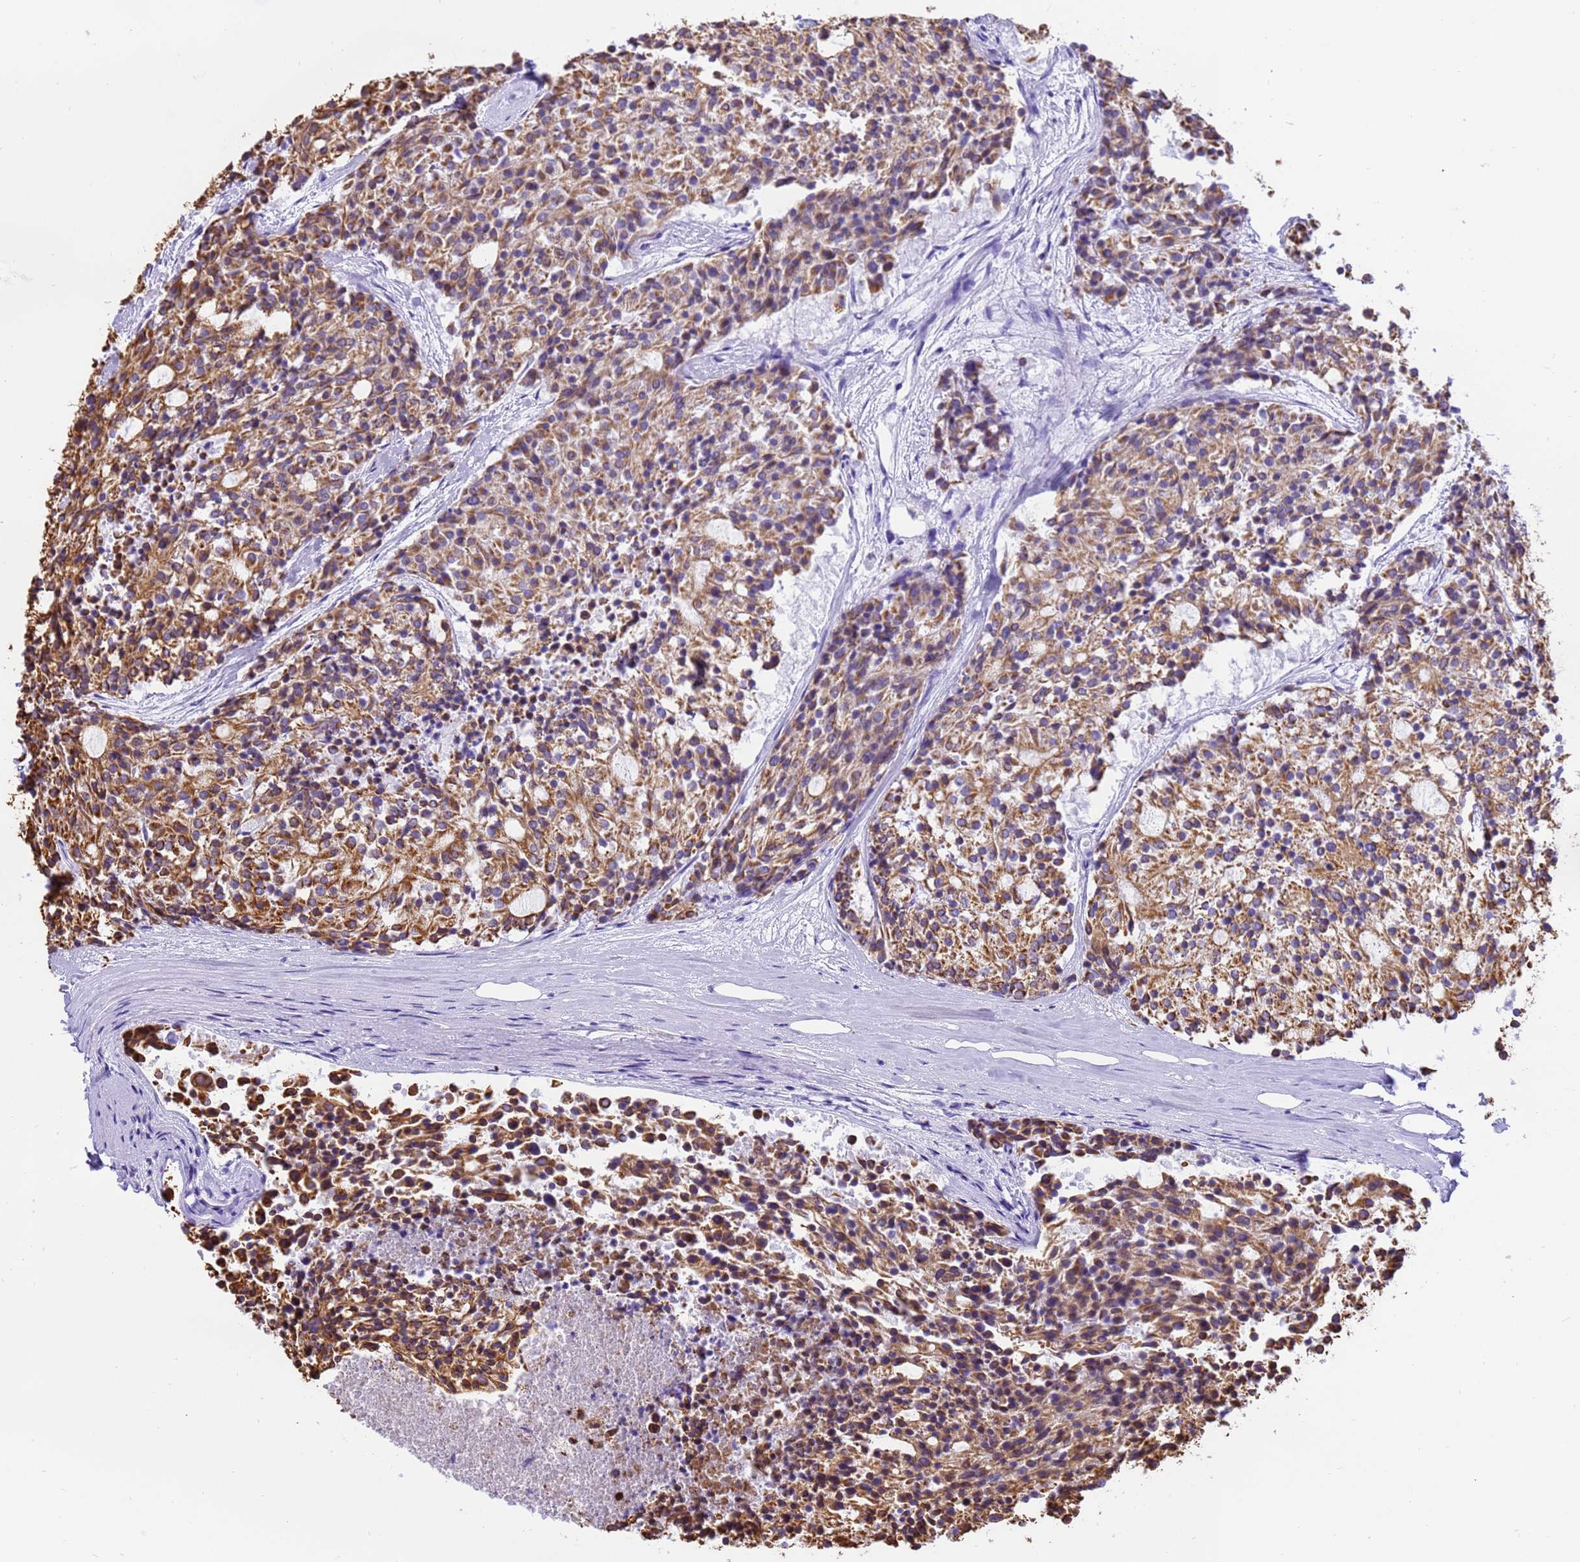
{"staining": {"intensity": "moderate", "quantity": "25%-75%", "location": "cytoplasmic/membranous"}, "tissue": "carcinoid", "cell_type": "Tumor cells", "image_type": "cancer", "snomed": [{"axis": "morphology", "description": "Carcinoid, malignant, NOS"}, {"axis": "topography", "description": "Pancreas"}], "caption": "Protein staining reveals moderate cytoplasmic/membranous staining in about 25%-75% of tumor cells in carcinoid (malignant).", "gene": "PIEZO2", "patient": {"sex": "female", "age": 54}}